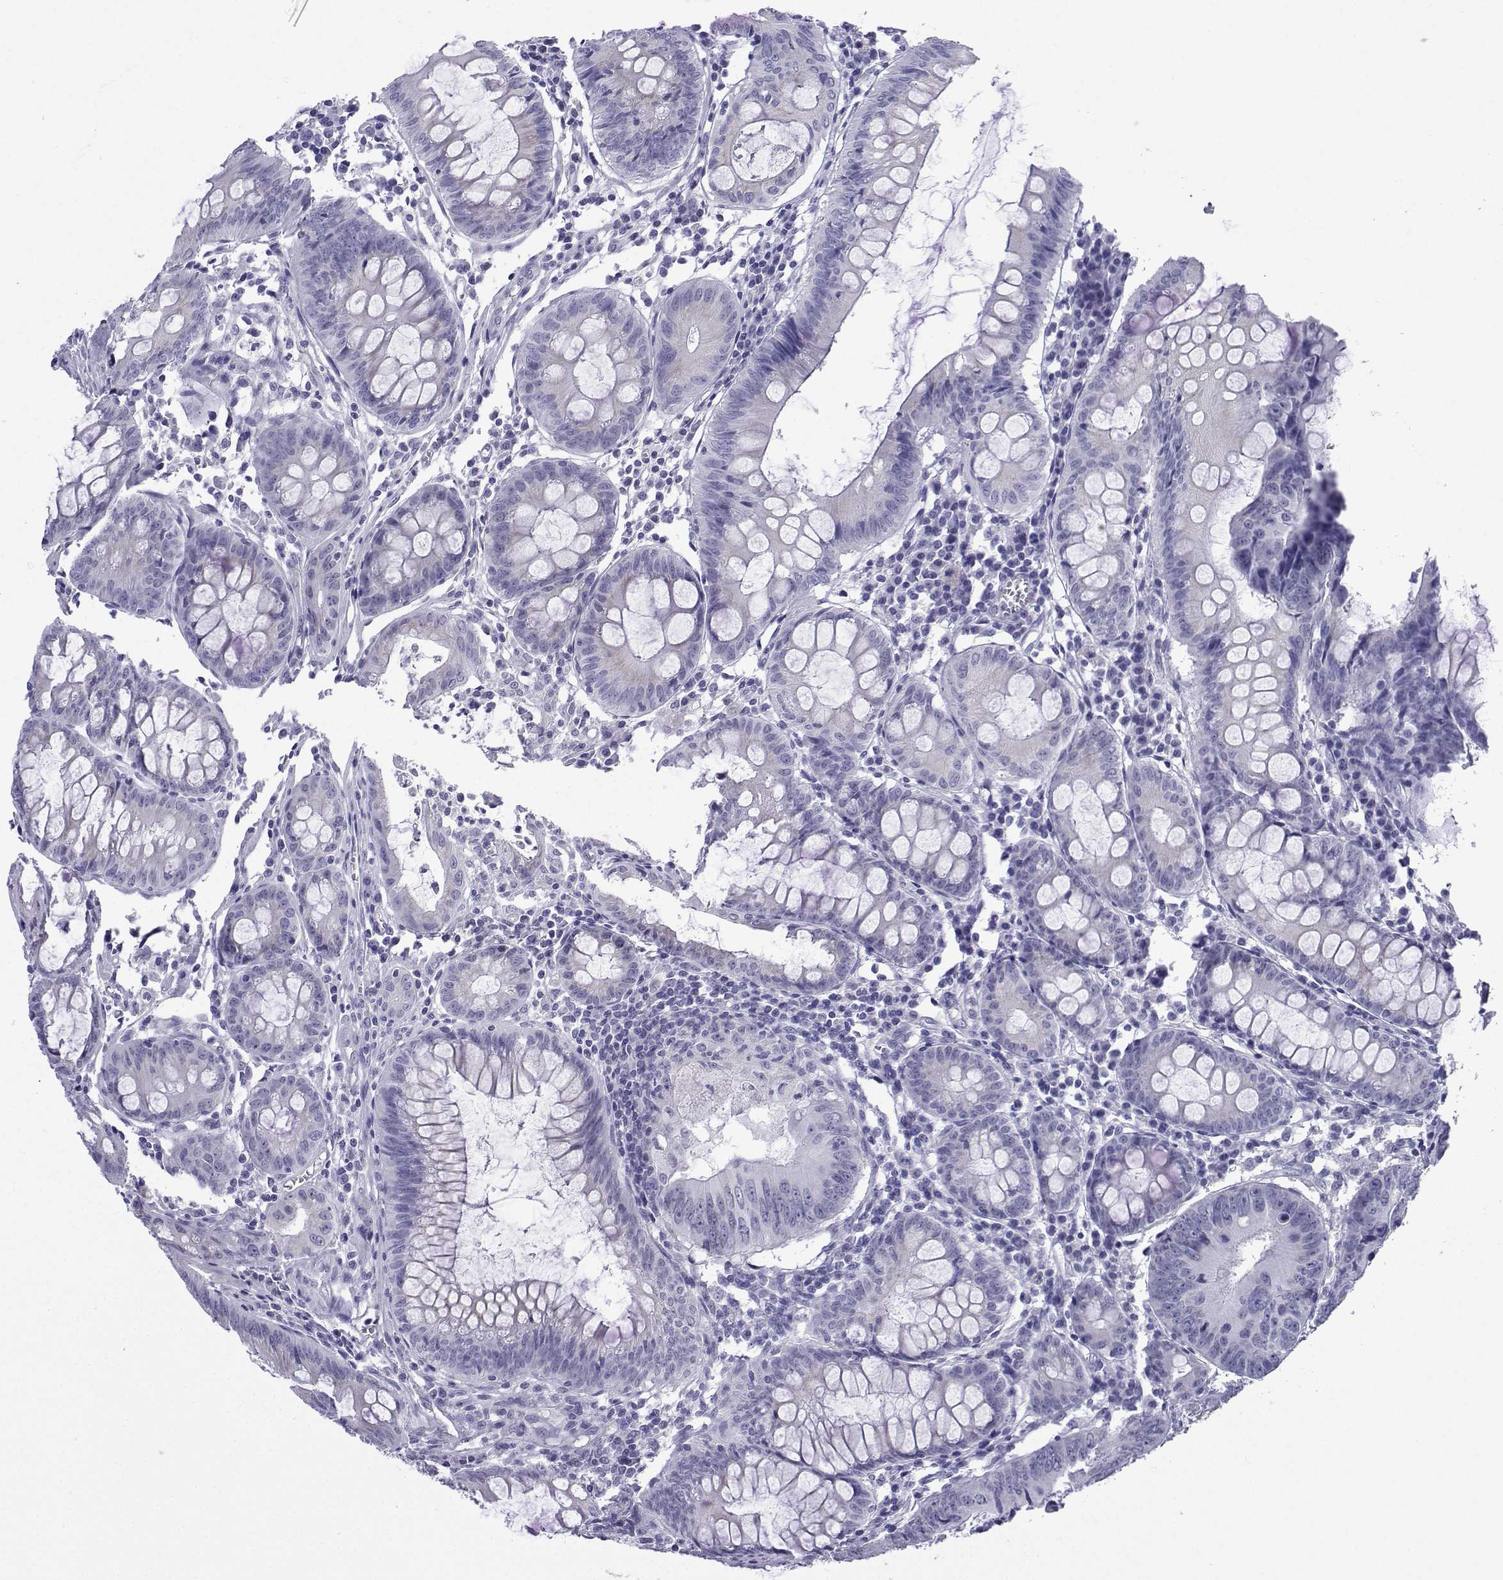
{"staining": {"intensity": "negative", "quantity": "none", "location": "none"}, "tissue": "colorectal cancer", "cell_type": "Tumor cells", "image_type": "cancer", "snomed": [{"axis": "morphology", "description": "Adenocarcinoma, NOS"}, {"axis": "topography", "description": "Colon"}], "caption": "The histopathology image reveals no significant expression in tumor cells of adenocarcinoma (colorectal).", "gene": "ACRBP", "patient": {"sex": "female", "age": 87}}